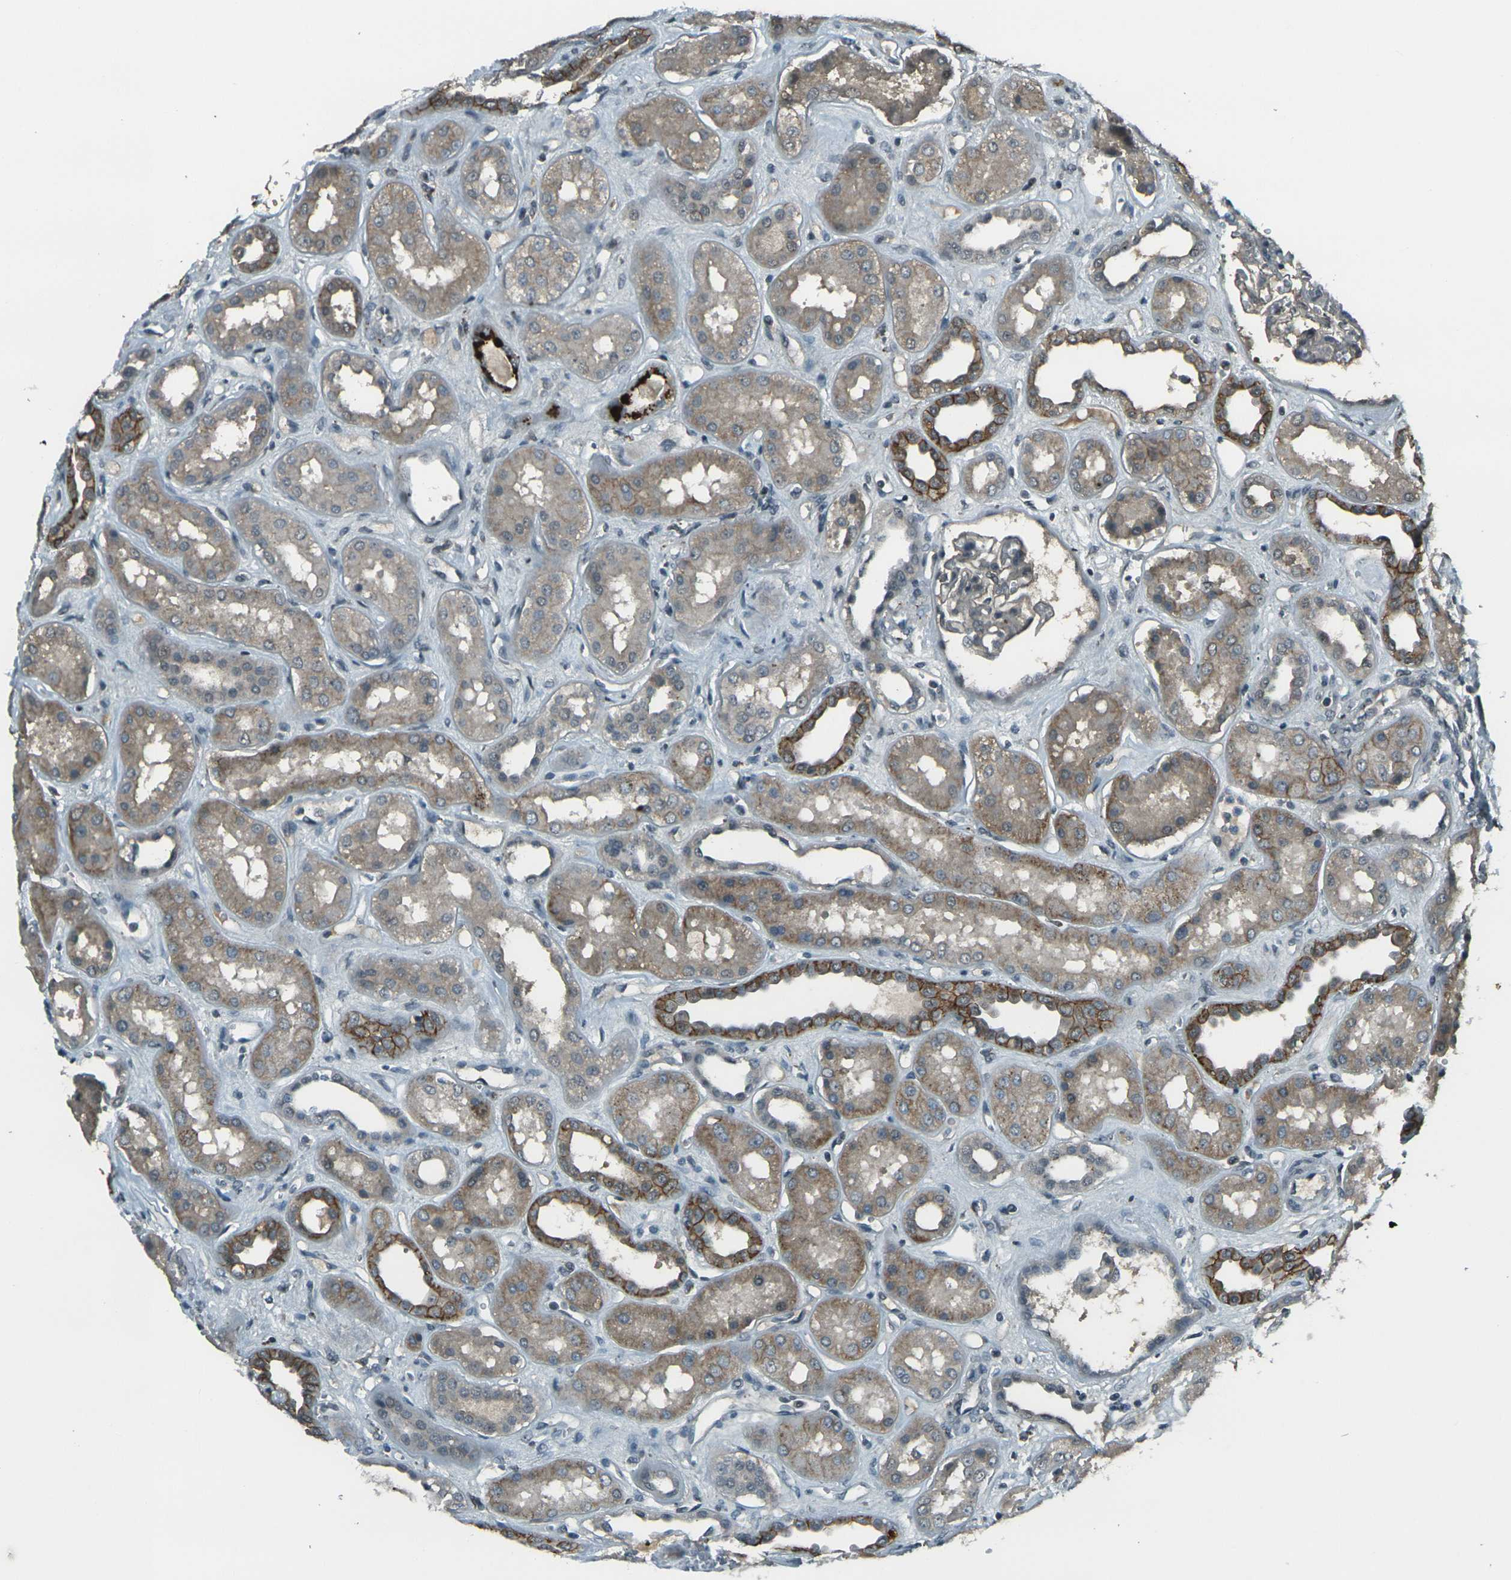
{"staining": {"intensity": "weak", "quantity": "<25%", "location": "cytoplasmic/membranous"}, "tissue": "kidney", "cell_type": "Cells in glomeruli", "image_type": "normal", "snomed": [{"axis": "morphology", "description": "Normal tissue, NOS"}, {"axis": "topography", "description": "Kidney"}], "caption": "IHC of benign kidney exhibits no expression in cells in glomeruli. Brightfield microscopy of IHC stained with DAB (3,3'-diaminobenzidine) (brown) and hematoxylin (blue), captured at high magnification.", "gene": "GPR19", "patient": {"sex": "male", "age": 59}}